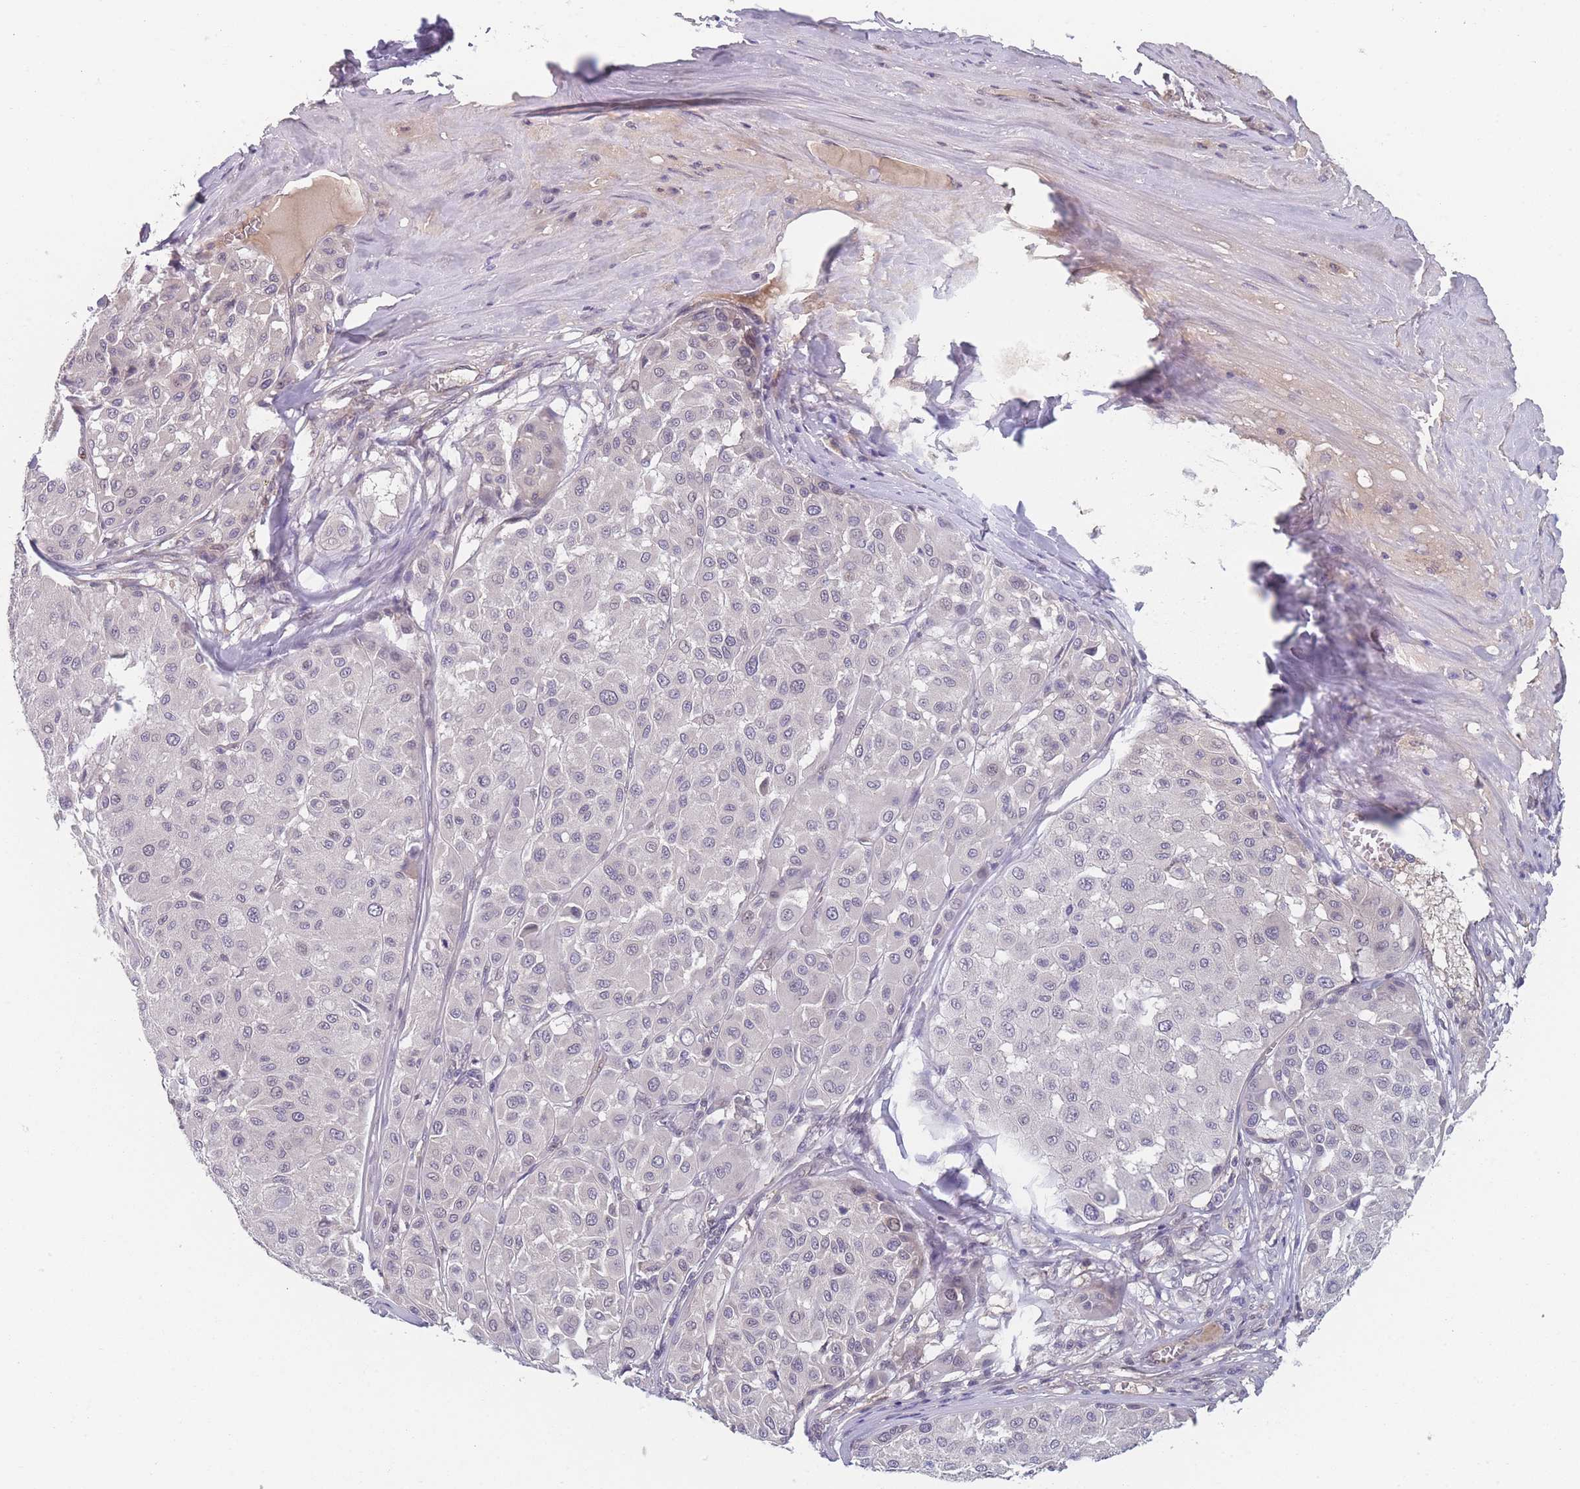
{"staining": {"intensity": "negative", "quantity": "none", "location": "none"}, "tissue": "melanoma", "cell_type": "Tumor cells", "image_type": "cancer", "snomed": [{"axis": "morphology", "description": "Malignant melanoma, Metastatic site"}, {"axis": "topography", "description": "Soft tissue"}], "caption": "Immunohistochemistry image of human melanoma stained for a protein (brown), which displays no staining in tumor cells. (DAB immunohistochemistry, high magnification).", "gene": "ANKRD10", "patient": {"sex": "male", "age": 41}}